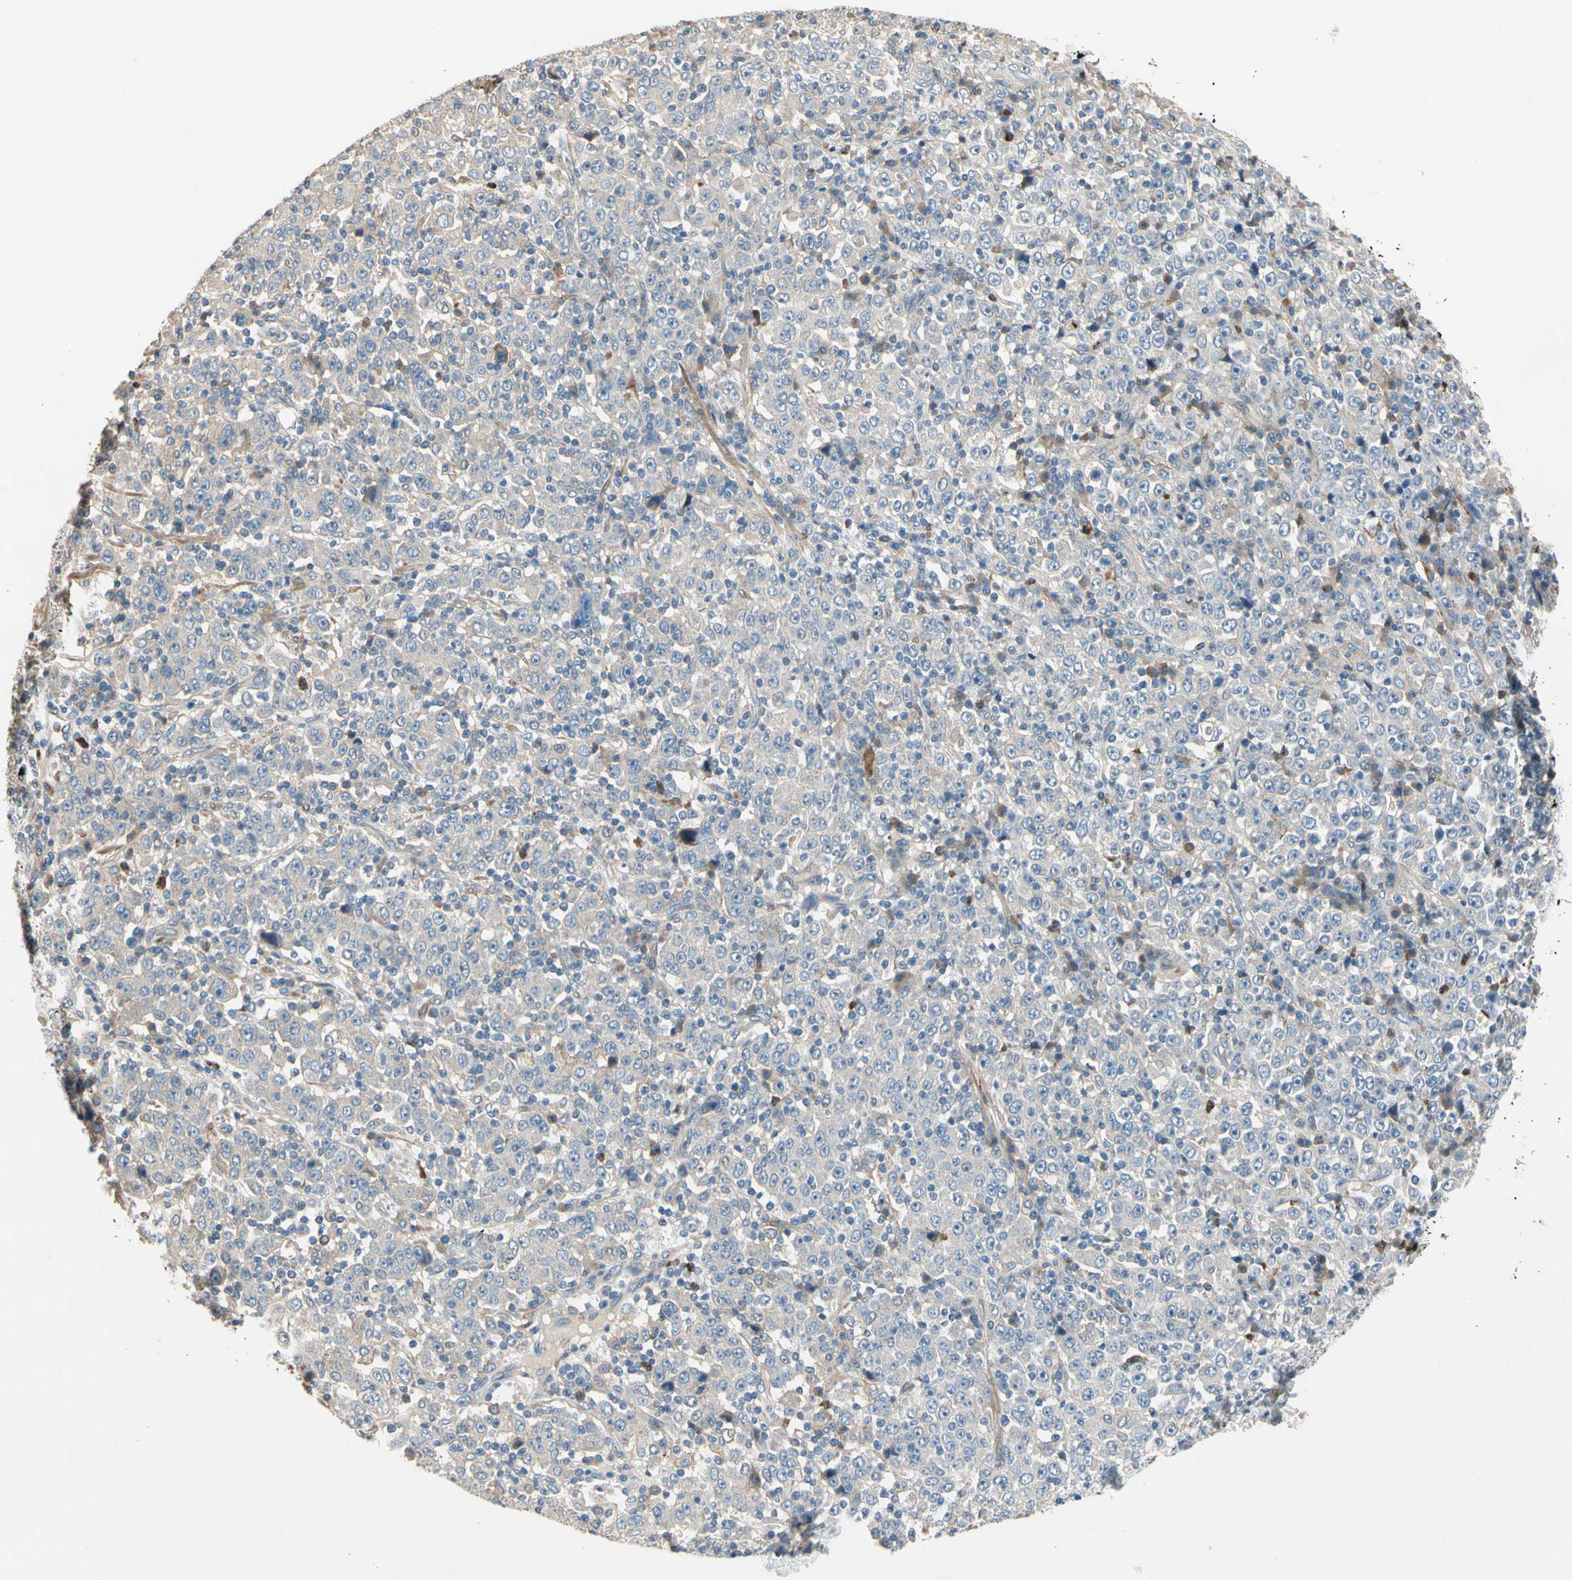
{"staining": {"intensity": "weak", "quantity": "<25%", "location": "cytoplasmic/membranous"}, "tissue": "stomach cancer", "cell_type": "Tumor cells", "image_type": "cancer", "snomed": [{"axis": "morphology", "description": "Normal tissue, NOS"}, {"axis": "morphology", "description": "Adenocarcinoma, NOS"}, {"axis": "topography", "description": "Stomach, upper"}, {"axis": "topography", "description": "Stomach"}], "caption": "Stomach cancer stained for a protein using IHC displays no positivity tumor cells.", "gene": "SIGLEC5", "patient": {"sex": "male", "age": 59}}